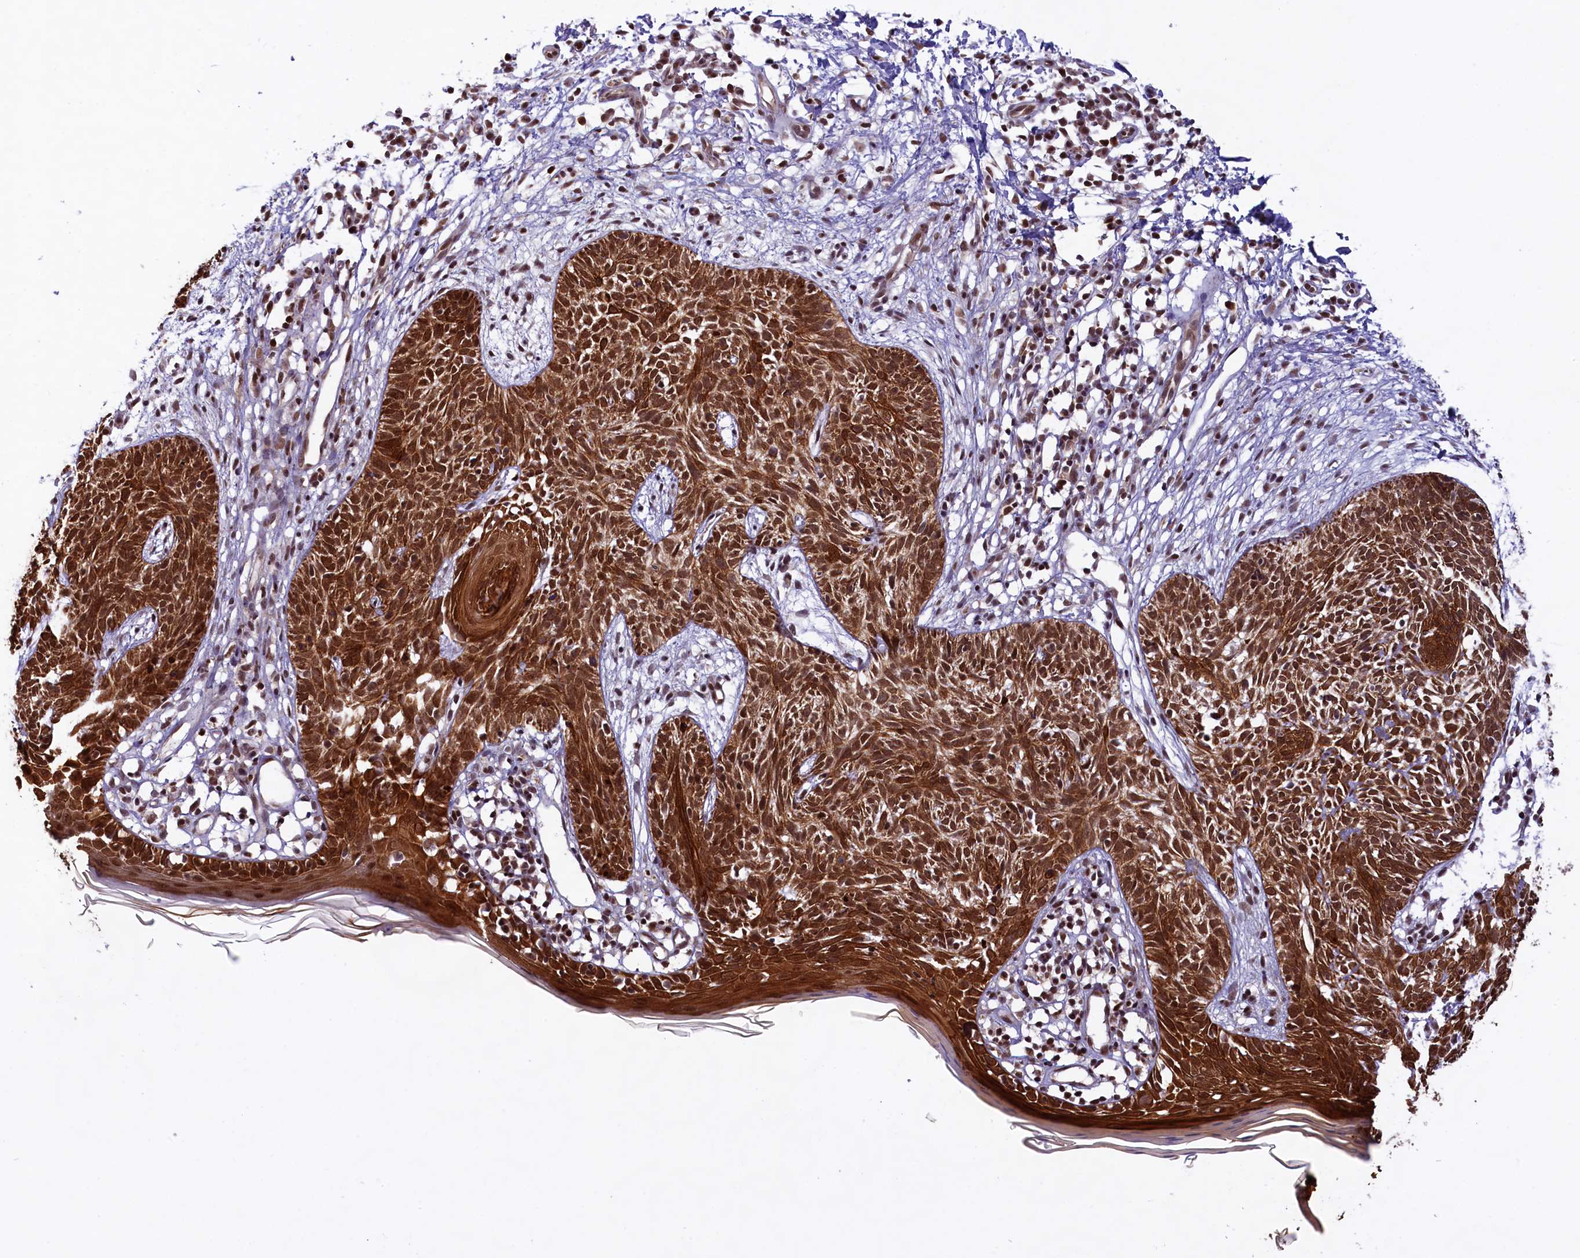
{"staining": {"intensity": "strong", "quantity": ">75%", "location": "cytoplasmic/membranous,nuclear"}, "tissue": "skin cancer", "cell_type": "Tumor cells", "image_type": "cancer", "snomed": [{"axis": "morphology", "description": "Basal cell carcinoma"}, {"axis": "topography", "description": "Skin"}], "caption": "Skin cancer (basal cell carcinoma) stained for a protein (brown) shows strong cytoplasmic/membranous and nuclear positive positivity in approximately >75% of tumor cells.", "gene": "CARD8", "patient": {"sex": "female", "age": 66}}